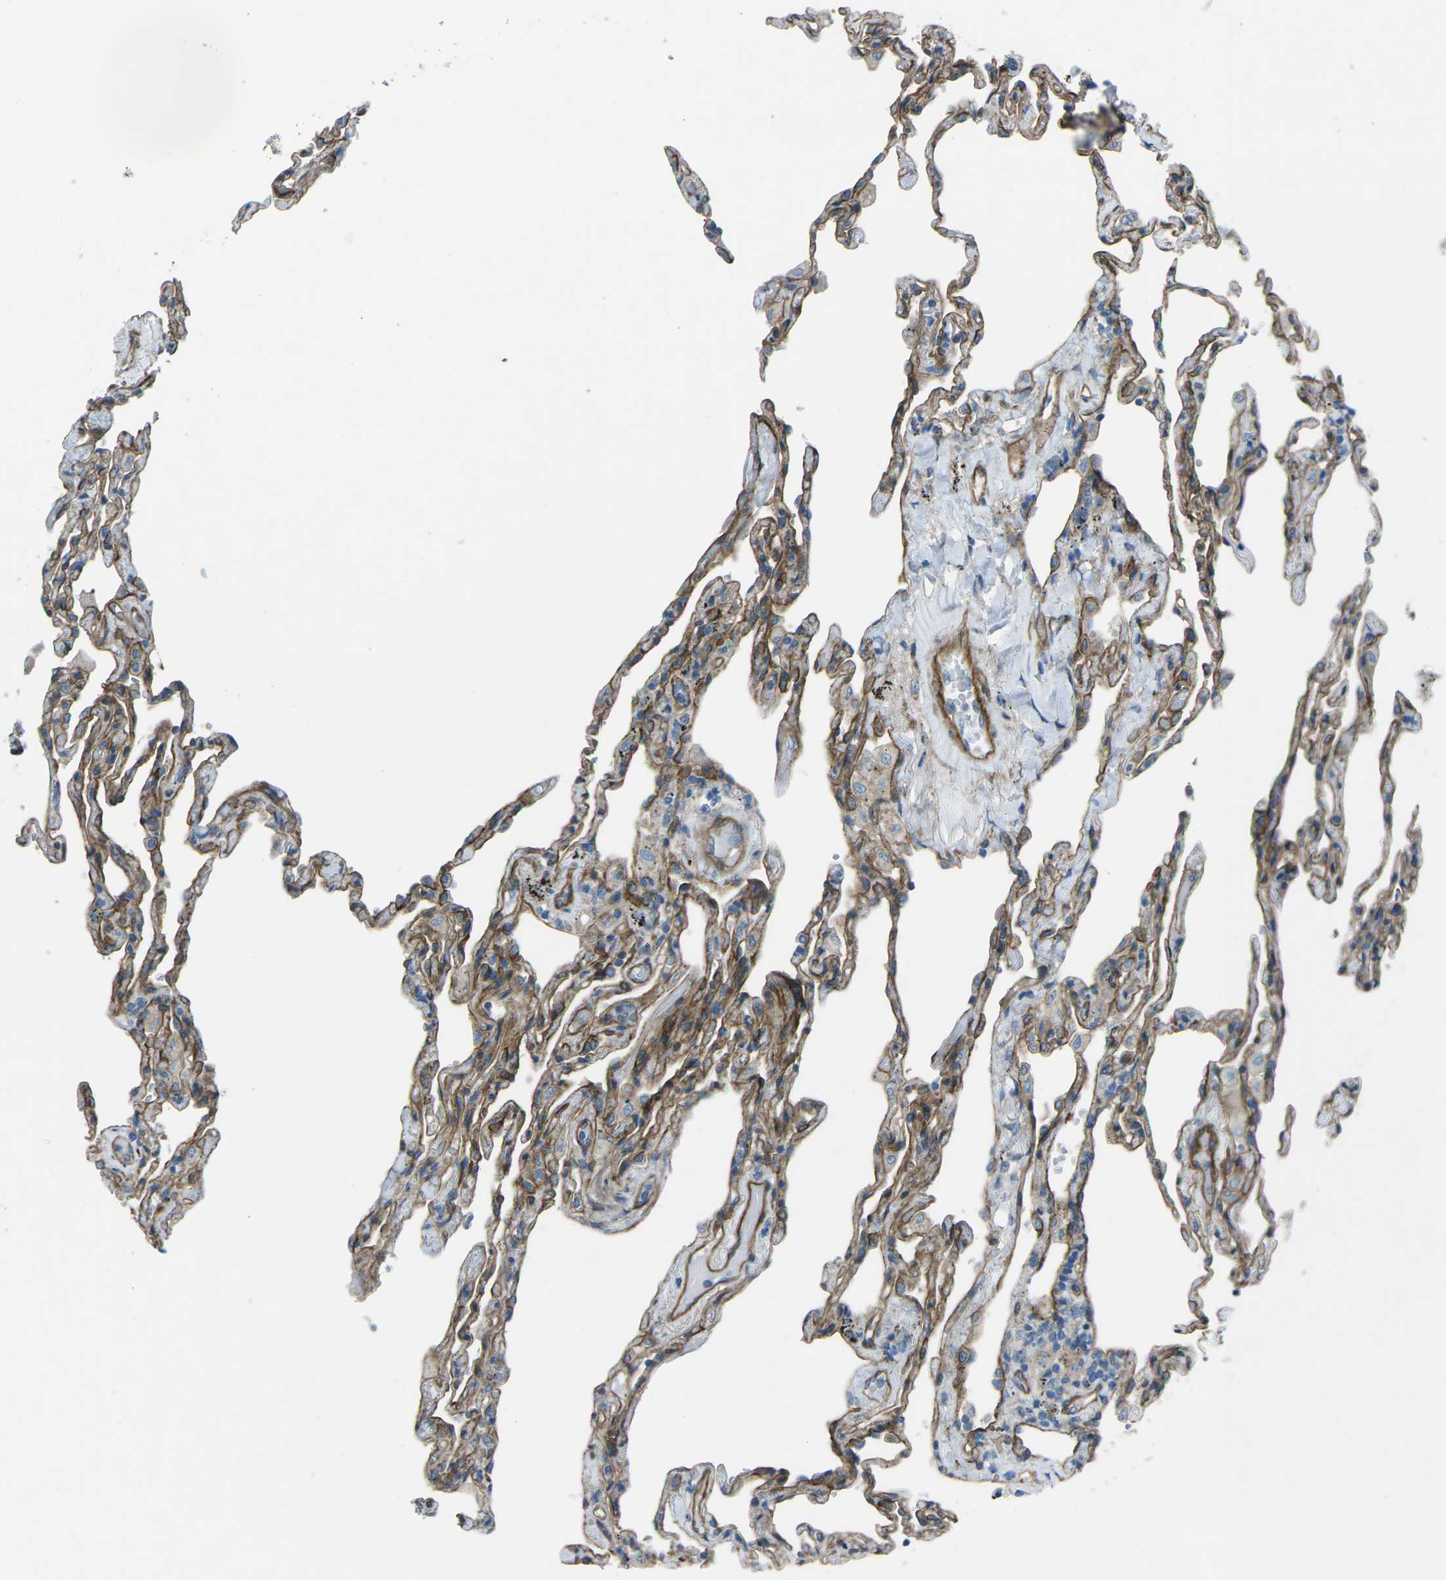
{"staining": {"intensity": "weak", "quantity": "<25%", "location": "cytoplasmic/membranous"}, "tissue": "lung", "cell_type": "Alveolar cells", "image_type": "normal", "snomed": [{"axis": "morphology", "description": "Normal tissue, NOS"}, {"axis": "topography", "description": "Lung"}], "caption": "Immunohistochemical staining of benign lung shows no significant staining in alveolar cells.", "gene": "UTRN", "patient": {"sex": "male", "age": 59}}